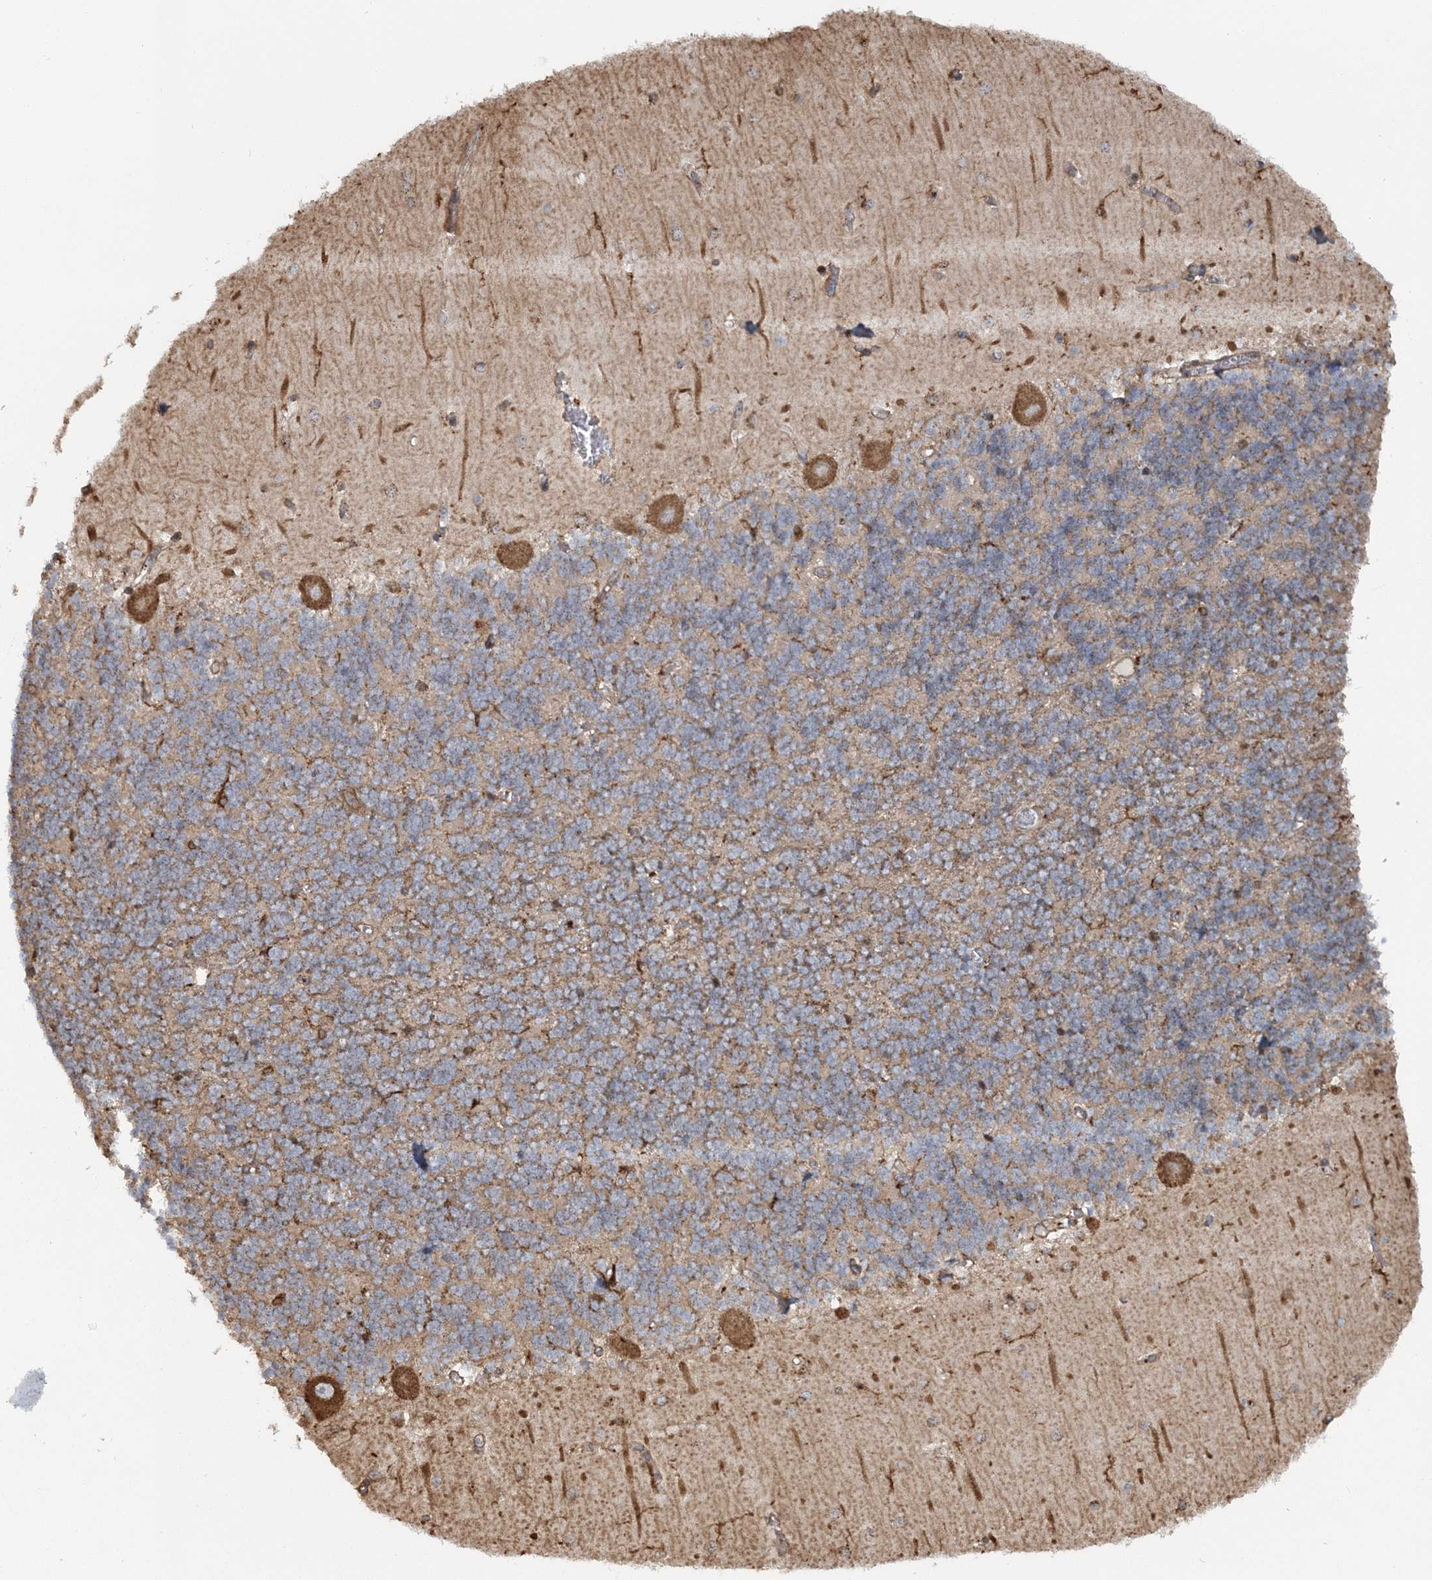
{"staining": {"intensity": "moderate", "quantity": "25%-75%", "location": "cytoplasmic/membranous"}, "tissue": "cerebellum", "cell_type": "Cells in granular layer", "image_type": "normal", "snomed": [{"axis": "morphology", "description": "Normal tissue, NOS"}, {"axis": "topography", "description": "Cerebellum"}], "caption": "High-power microscopy captured an immunohistochemistry (IHC) image of normal cerebellum, revealing moderate cytoplasmic/membranous positivity in about 25%-75% of cells in granular layer.", "gene": "TRAF3IP2", "patient": {"sex": "male", "age": 37}}